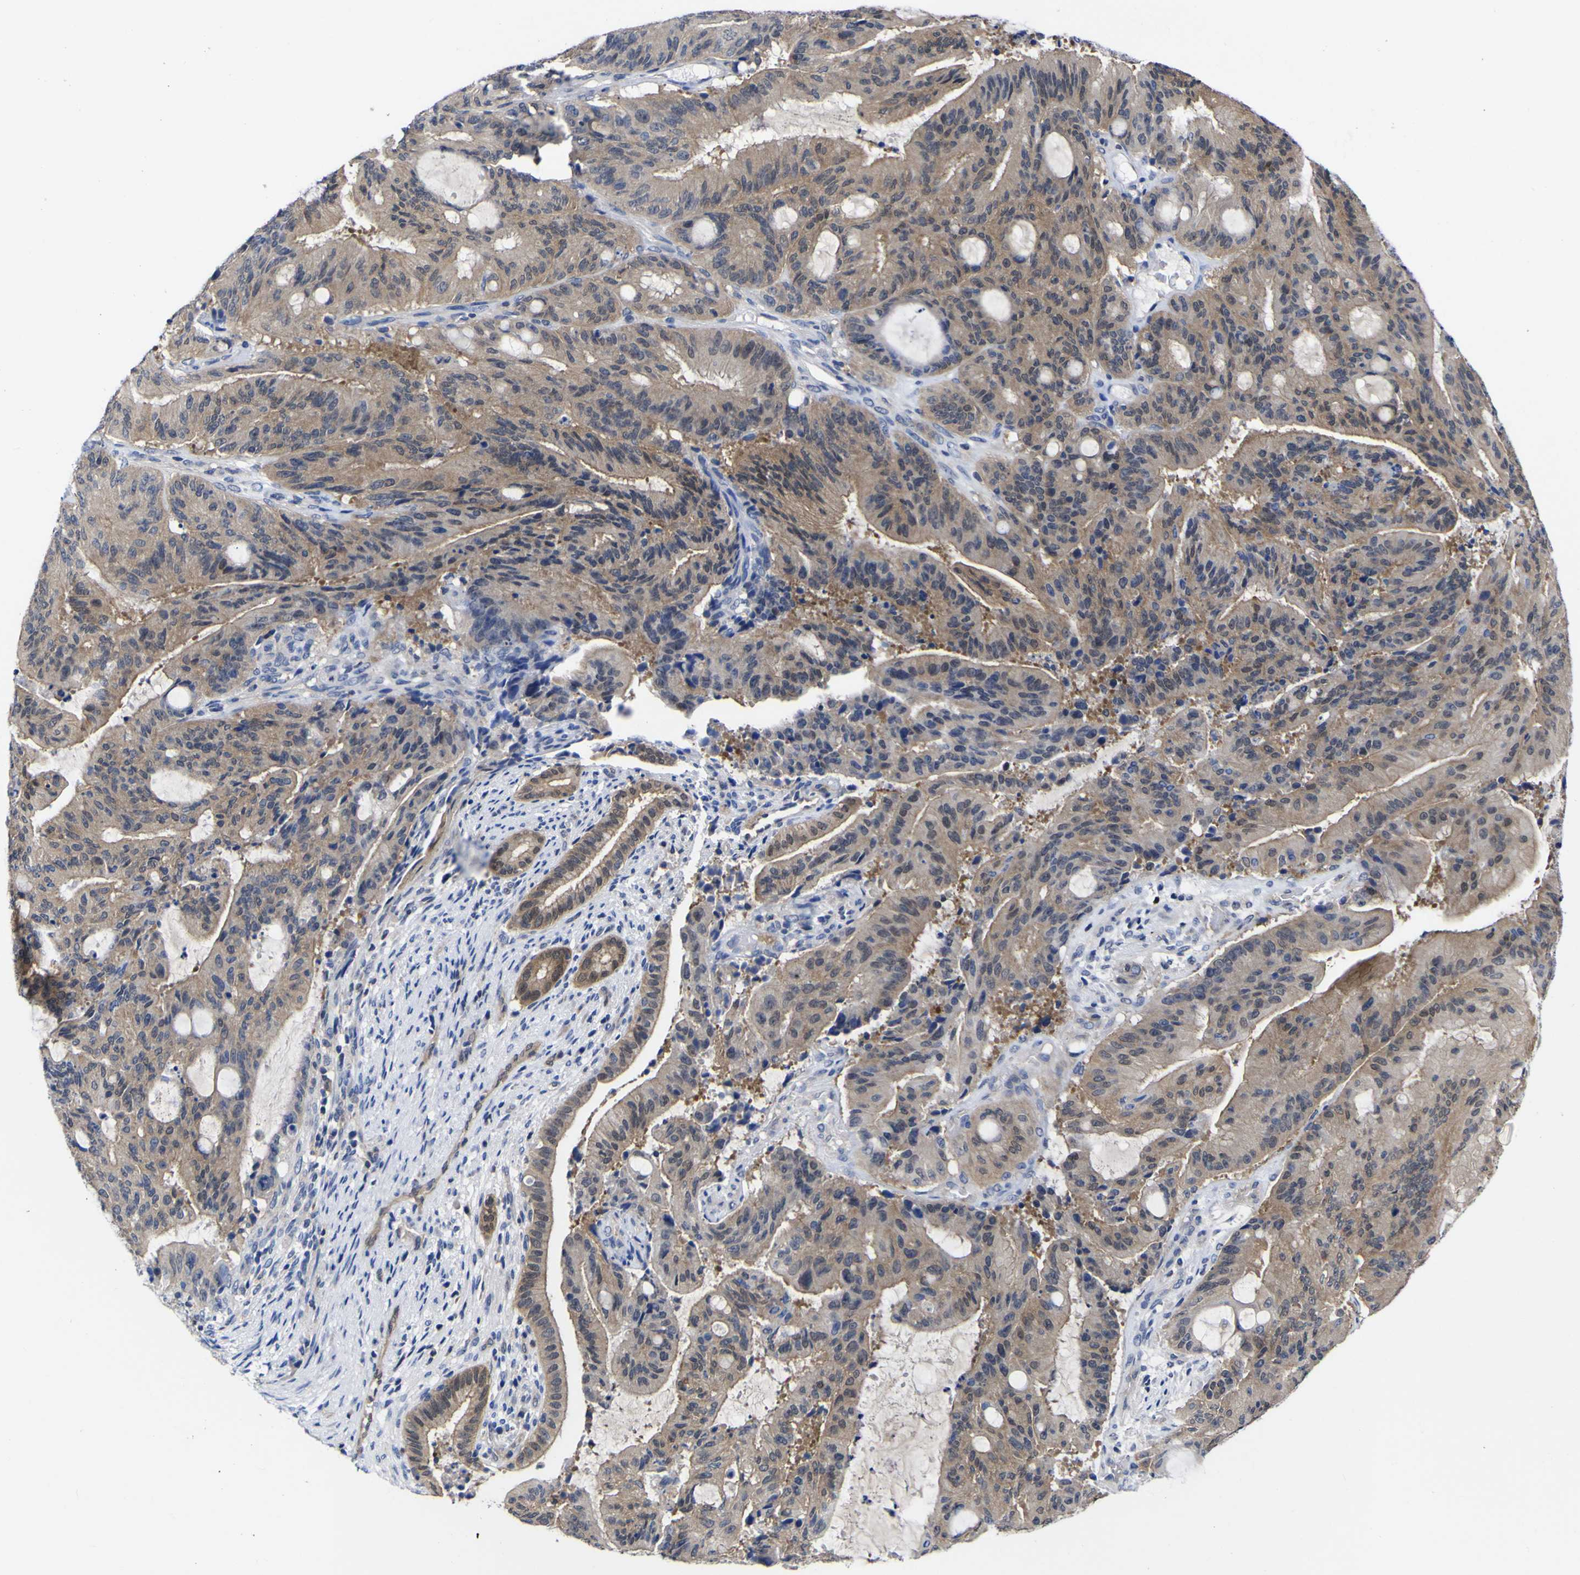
{"staining": {"intensity": "moderate", "quantity": ">75%", "location": "cytoplasmic/membranous"}, "tissue": "liver cancer", "cell_type": "Tumor cells", "image_type": "cancer", "snomed": [{"axis": "morphology", "description": "Cholangiocarcinoma"}, {"axis": "topography", "description": "Liver"}], "caption": "This micrograph demonstrates immunohistochemistry staining of human liver cholangiocarcinoma, with medium moderate cytoplasmic/membranous positivity in about >75% of tumor cells.", "gene": "CASP6", "patient": {"sex": "female", "age": 73}}